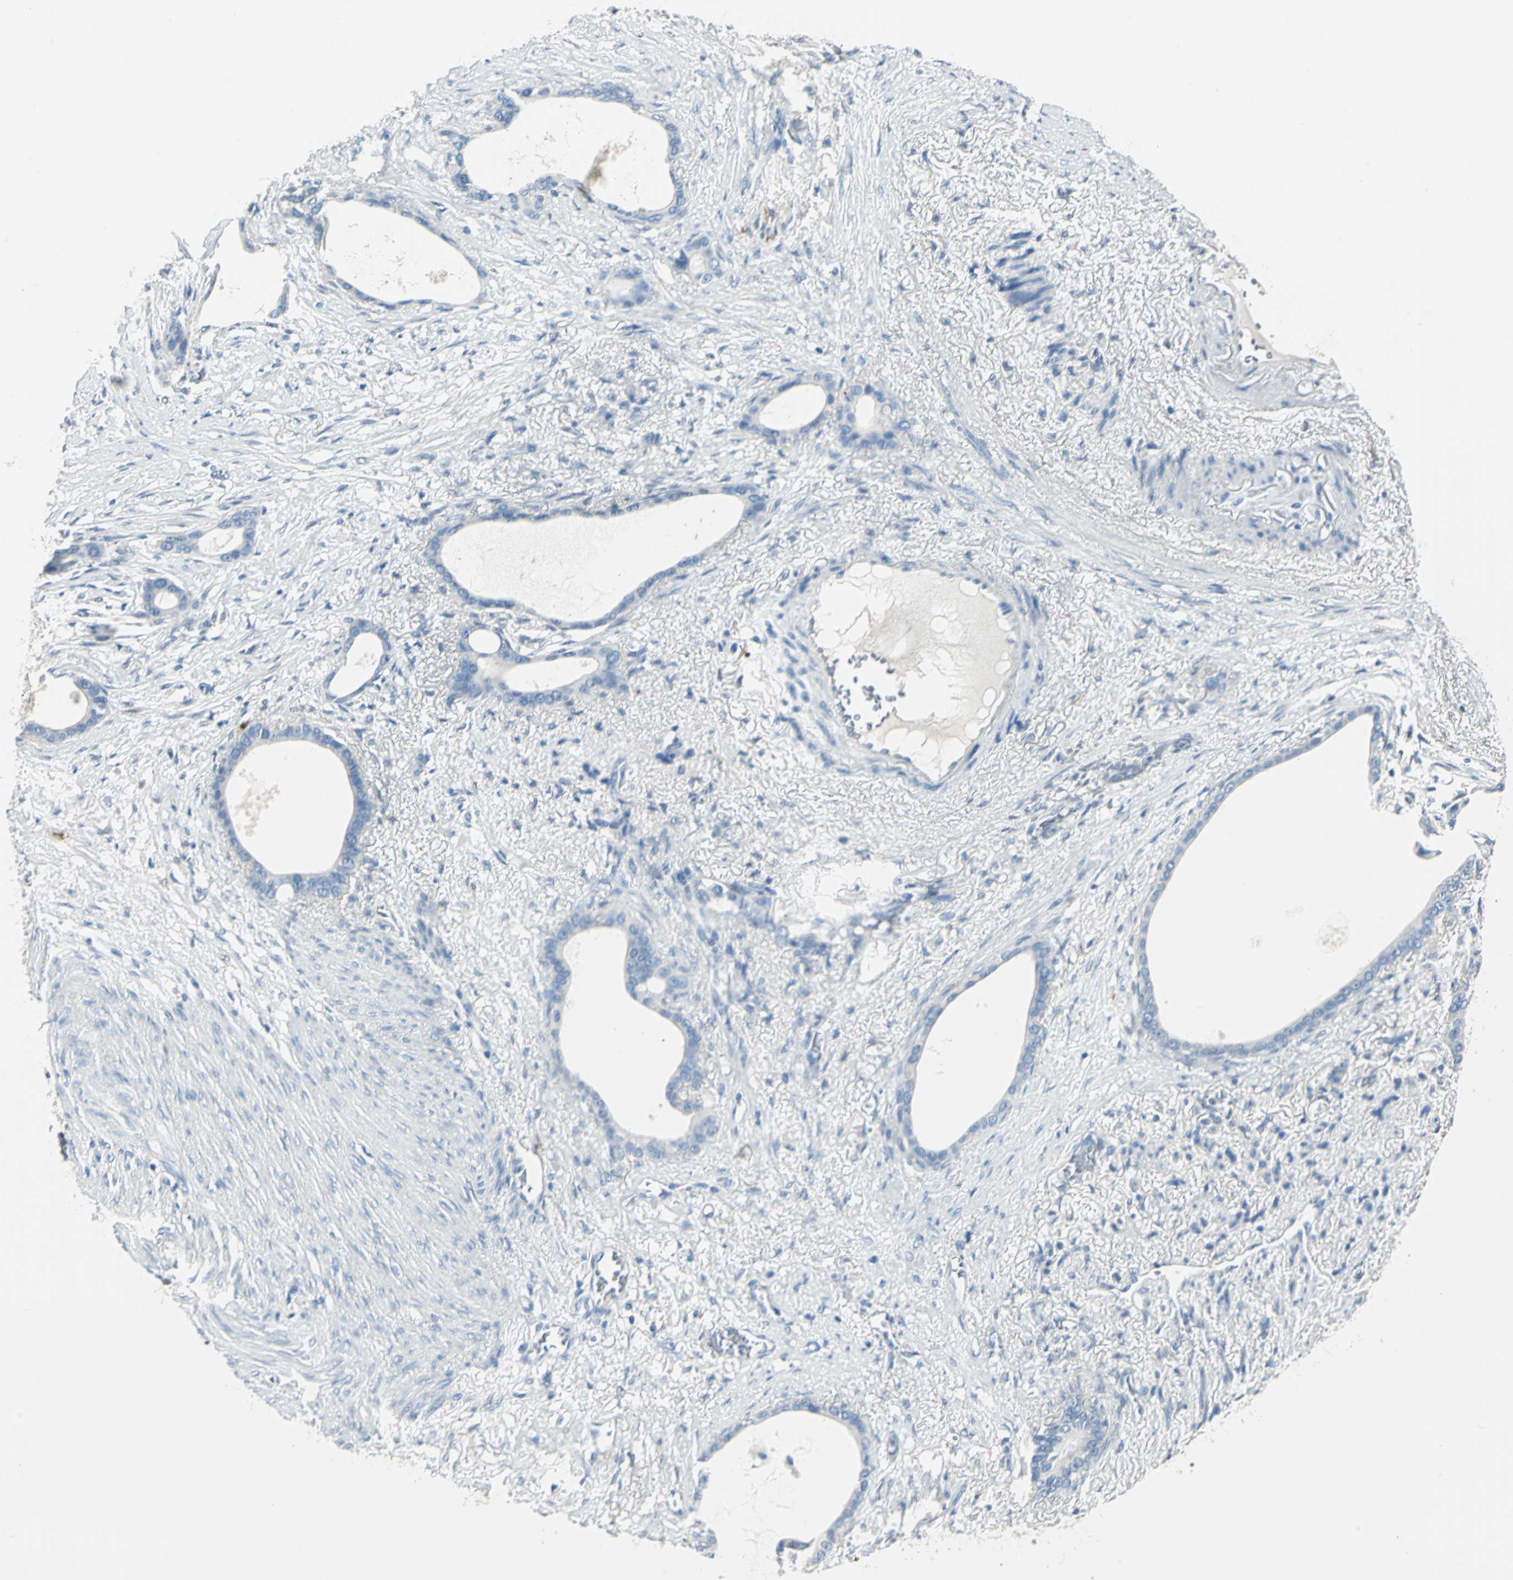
{"staining": {"intensity": "negative", "quantity": "none", "location": "none"}, "tissue": "stomach cancer", "cell_type": "Tumor cells", "image_type": "cancer", "snomed": [{"axis": "morphology", "description": "Adenocarcinoma, NOS"}, {"axis": "topography", "description": "Stomach"}], "caption": "Histopathology image shows no protein staining in tumor cells of stomach cancer (adenocarcinoma) tissue.", "gene": "UCHL1", "patient": {"sex": "female", "age": 75}}